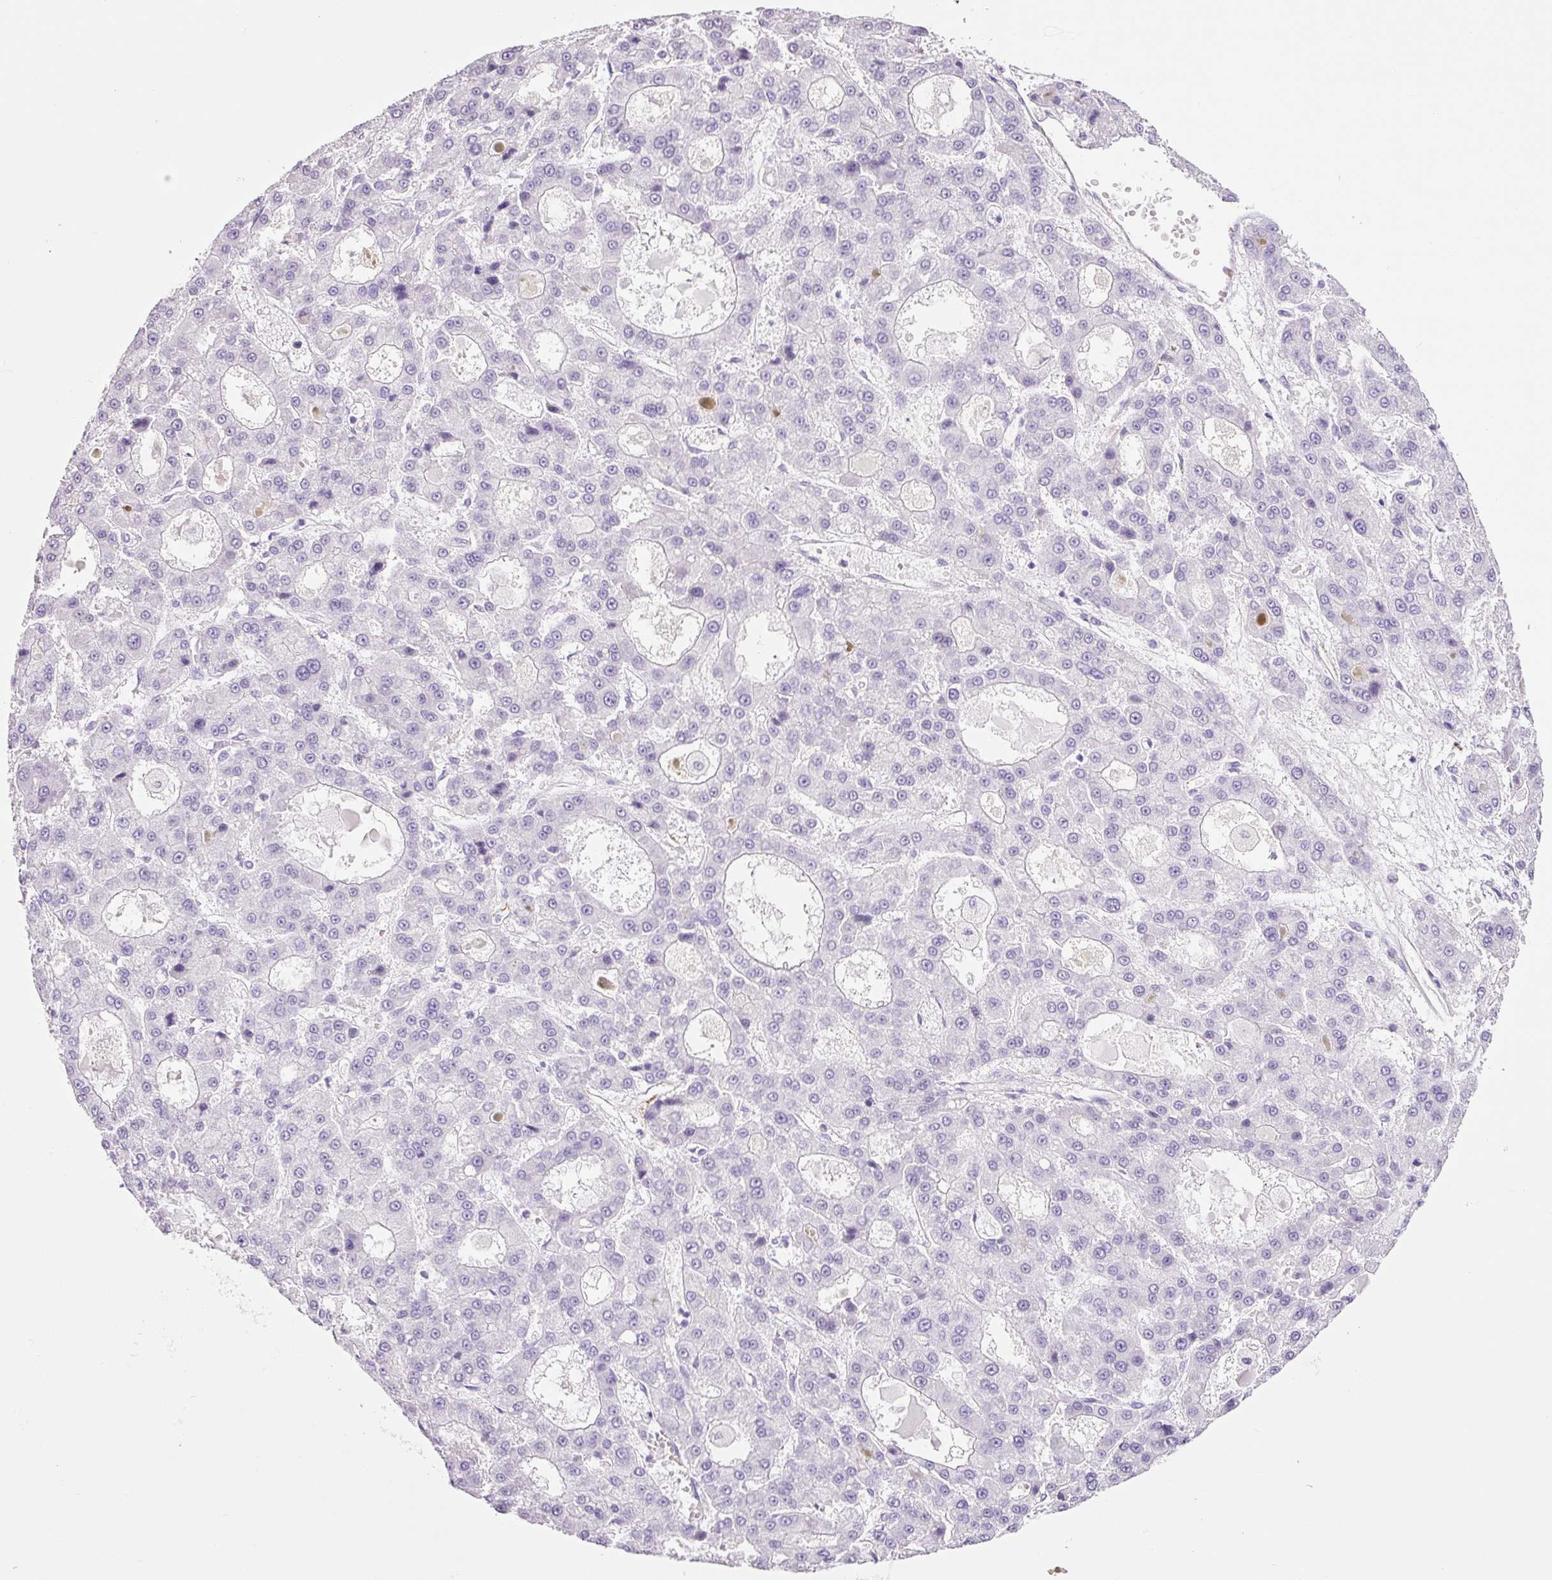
{"staining": {"intensity": "negative", "quantity": "none", "location": "none"}, "tissue": "liver cancer", "cell_type": "Tumor cells", "image_type": "cancer", "snomed": [{"axis": "morphology", "description": "Carcinoma, Hepatocellular, NOS"}, {"axis": "topography", "description": "Liver"}], "caption": "A high-resolution histopathology image shows immunohistochemistry staining of liver cancer, which displays no significant expression in tumor cells.", "gene": "ADSS1", "patient": {"sex": "male", "age": 70}}